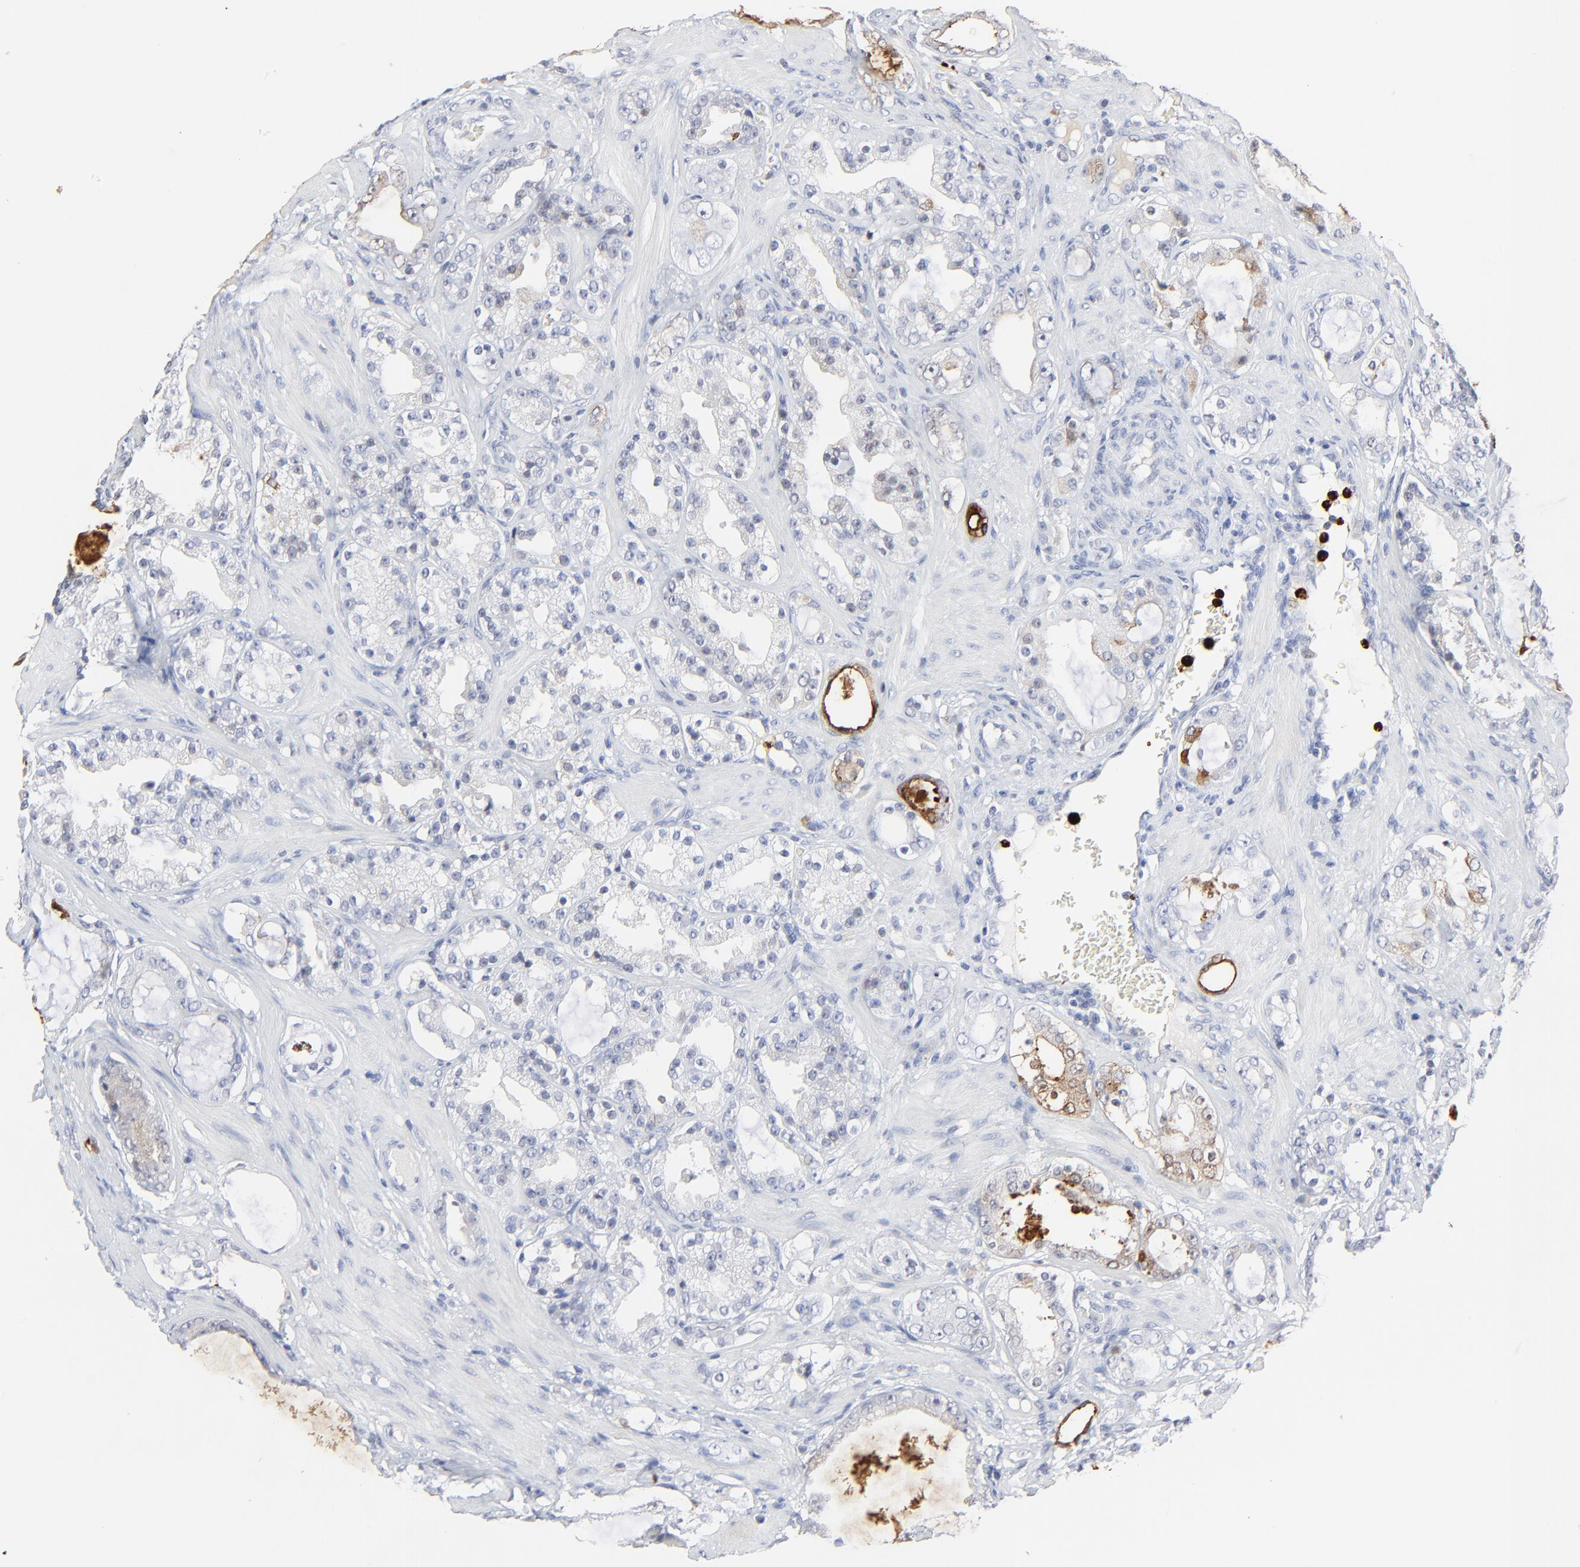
{"staining": {"intensity": "negative", "quantity": "none", "location": "none"}, "tissue": "prostate cancer", "cell_type": "Tumor cells", "image_type": "cancer", "snomed": [{"axis": "morphology", "description": "Adenocarcinoma, Medium grade"}, {"axis": "topography", "description": "Prostate"}], "caption": "Immunohistochemical staining of human prostate cancer (adenocarcinoma (medium-grade)) exhibits no significant expression in tumor cells.", "gene": "LCN2", "patient": {"sex": "male", "age": 73}}